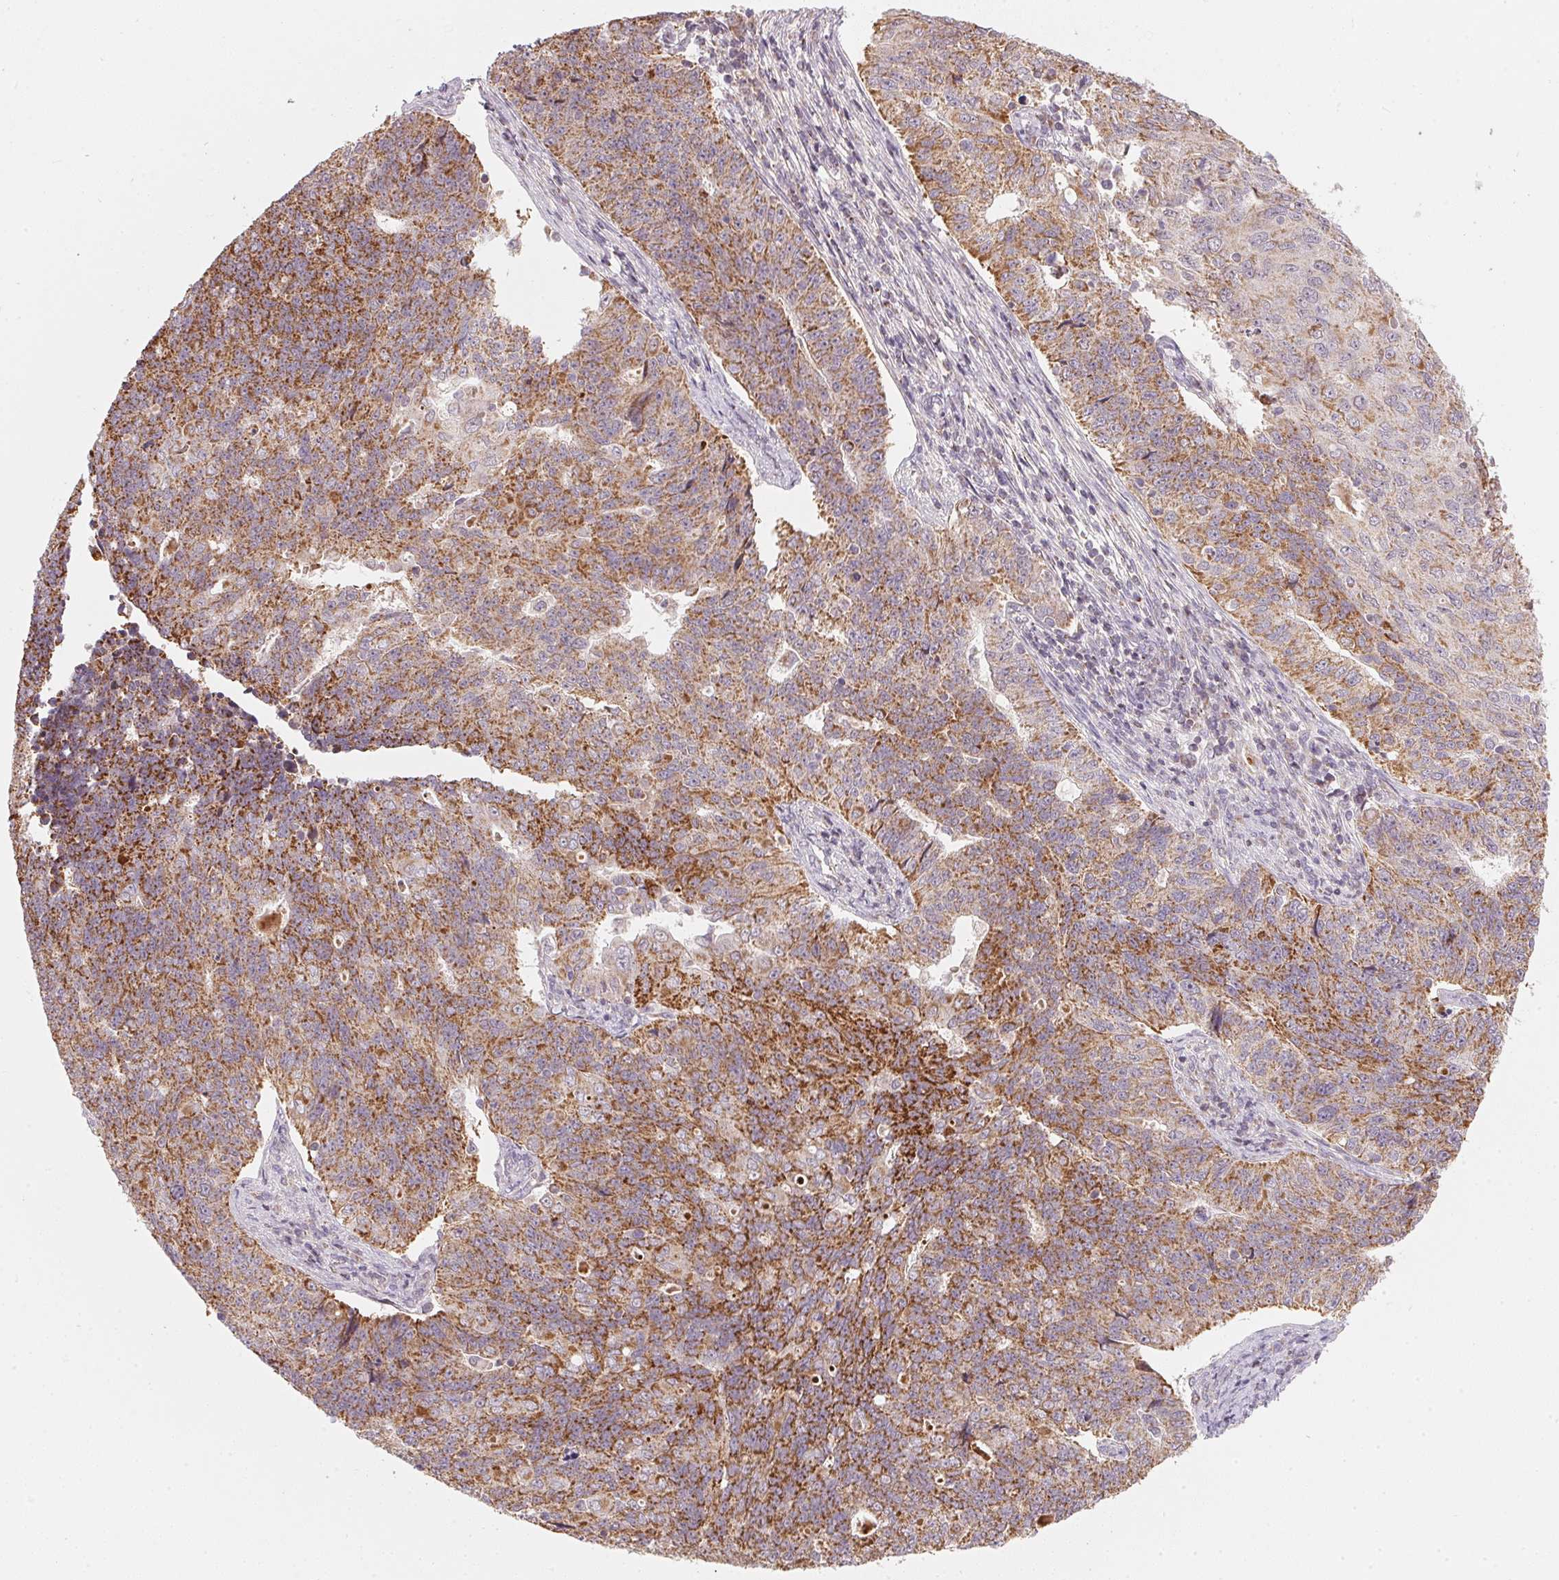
{"staining": {"intensity": "strong", "quantity": "25%-75%", "location": "cytoplasmic/membranous"}, "tissue": "endometrial cancer", "cell_type": "Tumor cells", "image_type": "cancer", "snomed": [{"axis": "morphology", "description": "Adenocarcinoma, NOS"}, {"axis": "topography", "description": "Endometrium"}], "caption": "Tumor cells show strong cytoplasmic/membranous expression in about 25%-75% of cells in endometrial adenocarcinoma.", "gene": "COQ7", "patient": {"sex": "female", "age": 43}}